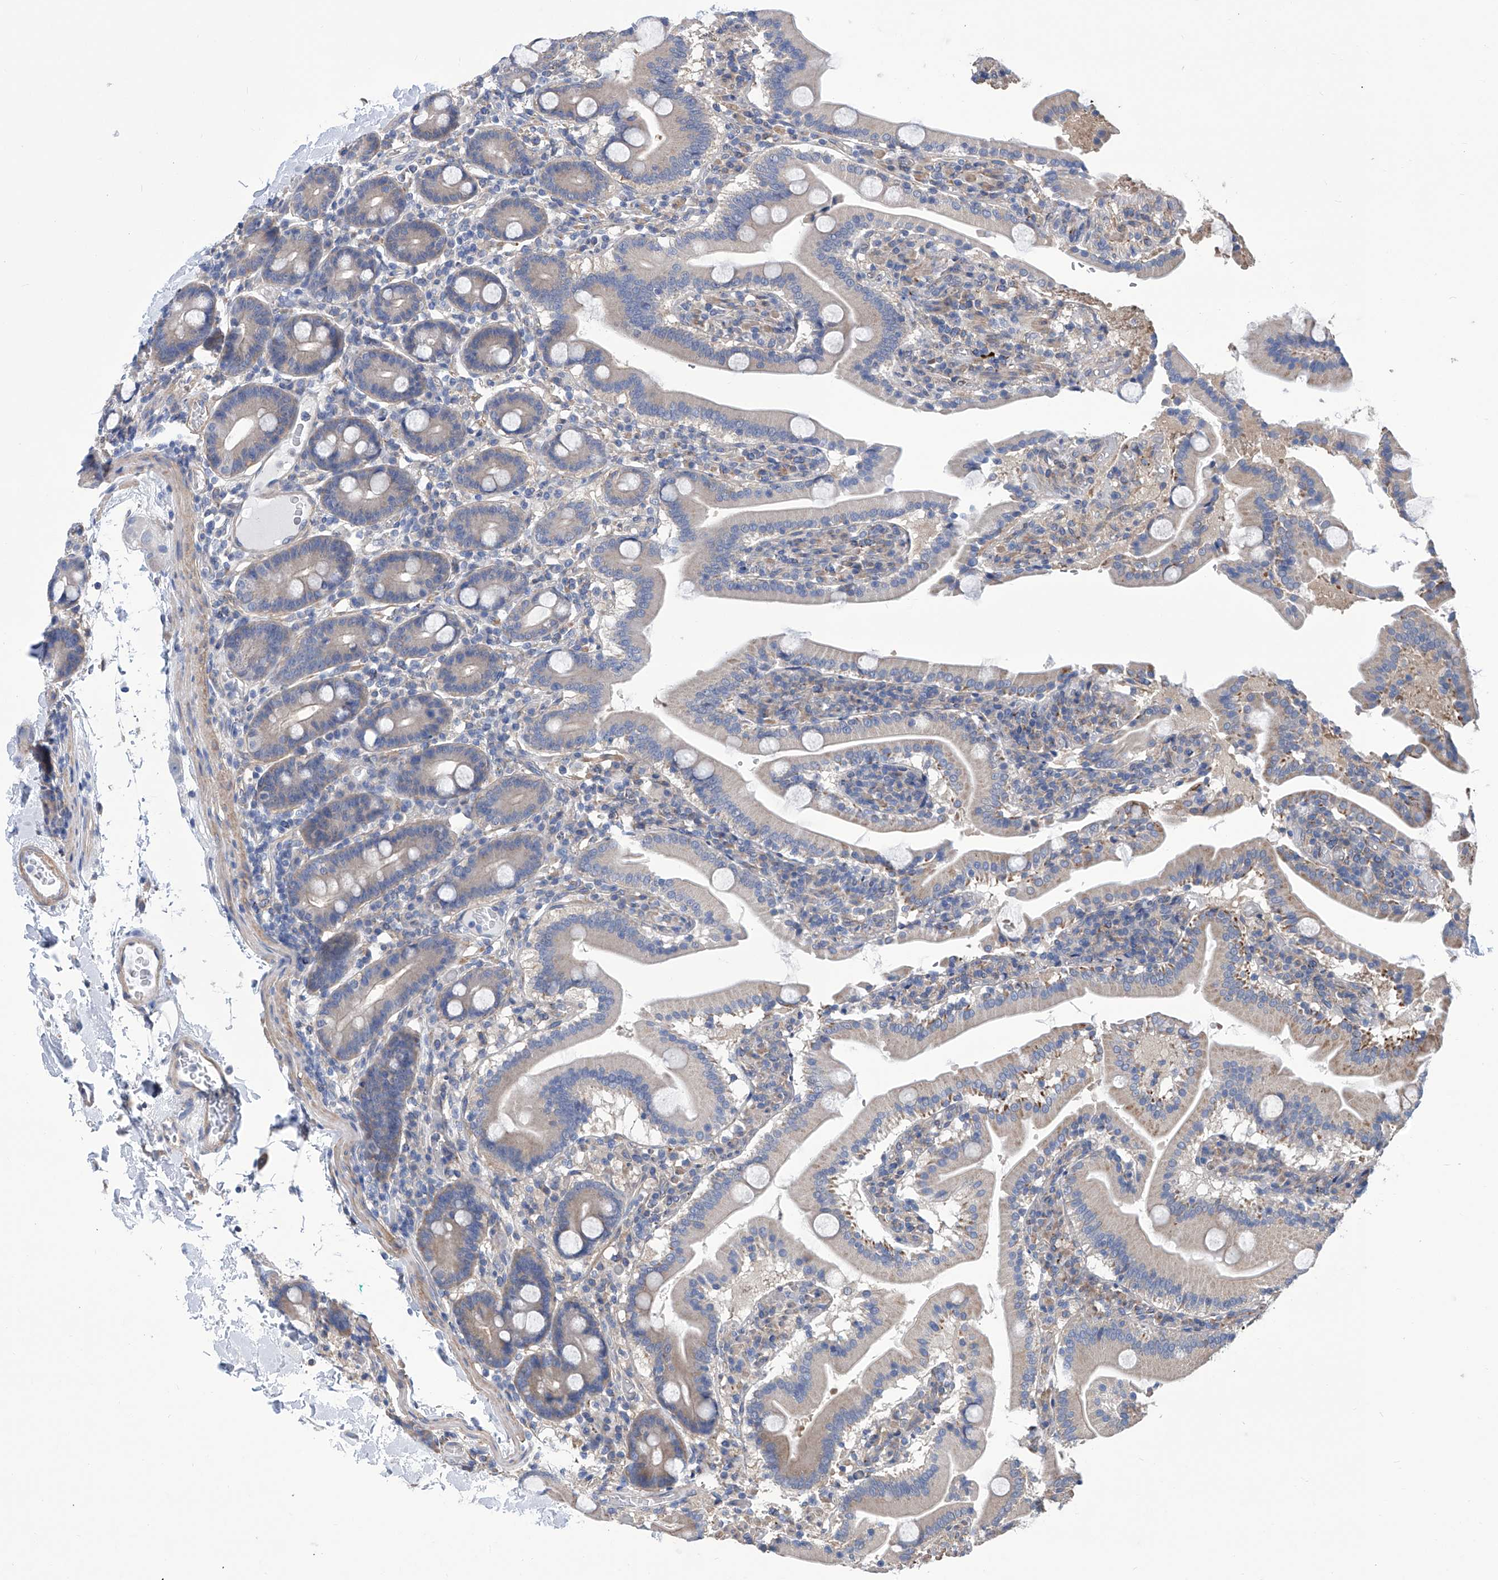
{"staining": {"intensity": "moderate", "quantity": "25%-75%", "location": "cytoplasmic/membranous"}, "tissue": "duodenum", "cell_type": "Glandular cells", "image_type": "normal", "snomed": [{"axis": "morphology", "description": "Normal tissue, NOS"}, {"axis": "topography", "description": "Duodenum"}], "caption": "Protein staining shows moderate cytoplasmic/membranous staining in approximately 25%-75% of glandular cells in unremarkable duodenum.", "gene": "SMS", "patient": {"sex": "male", "age": 55}}